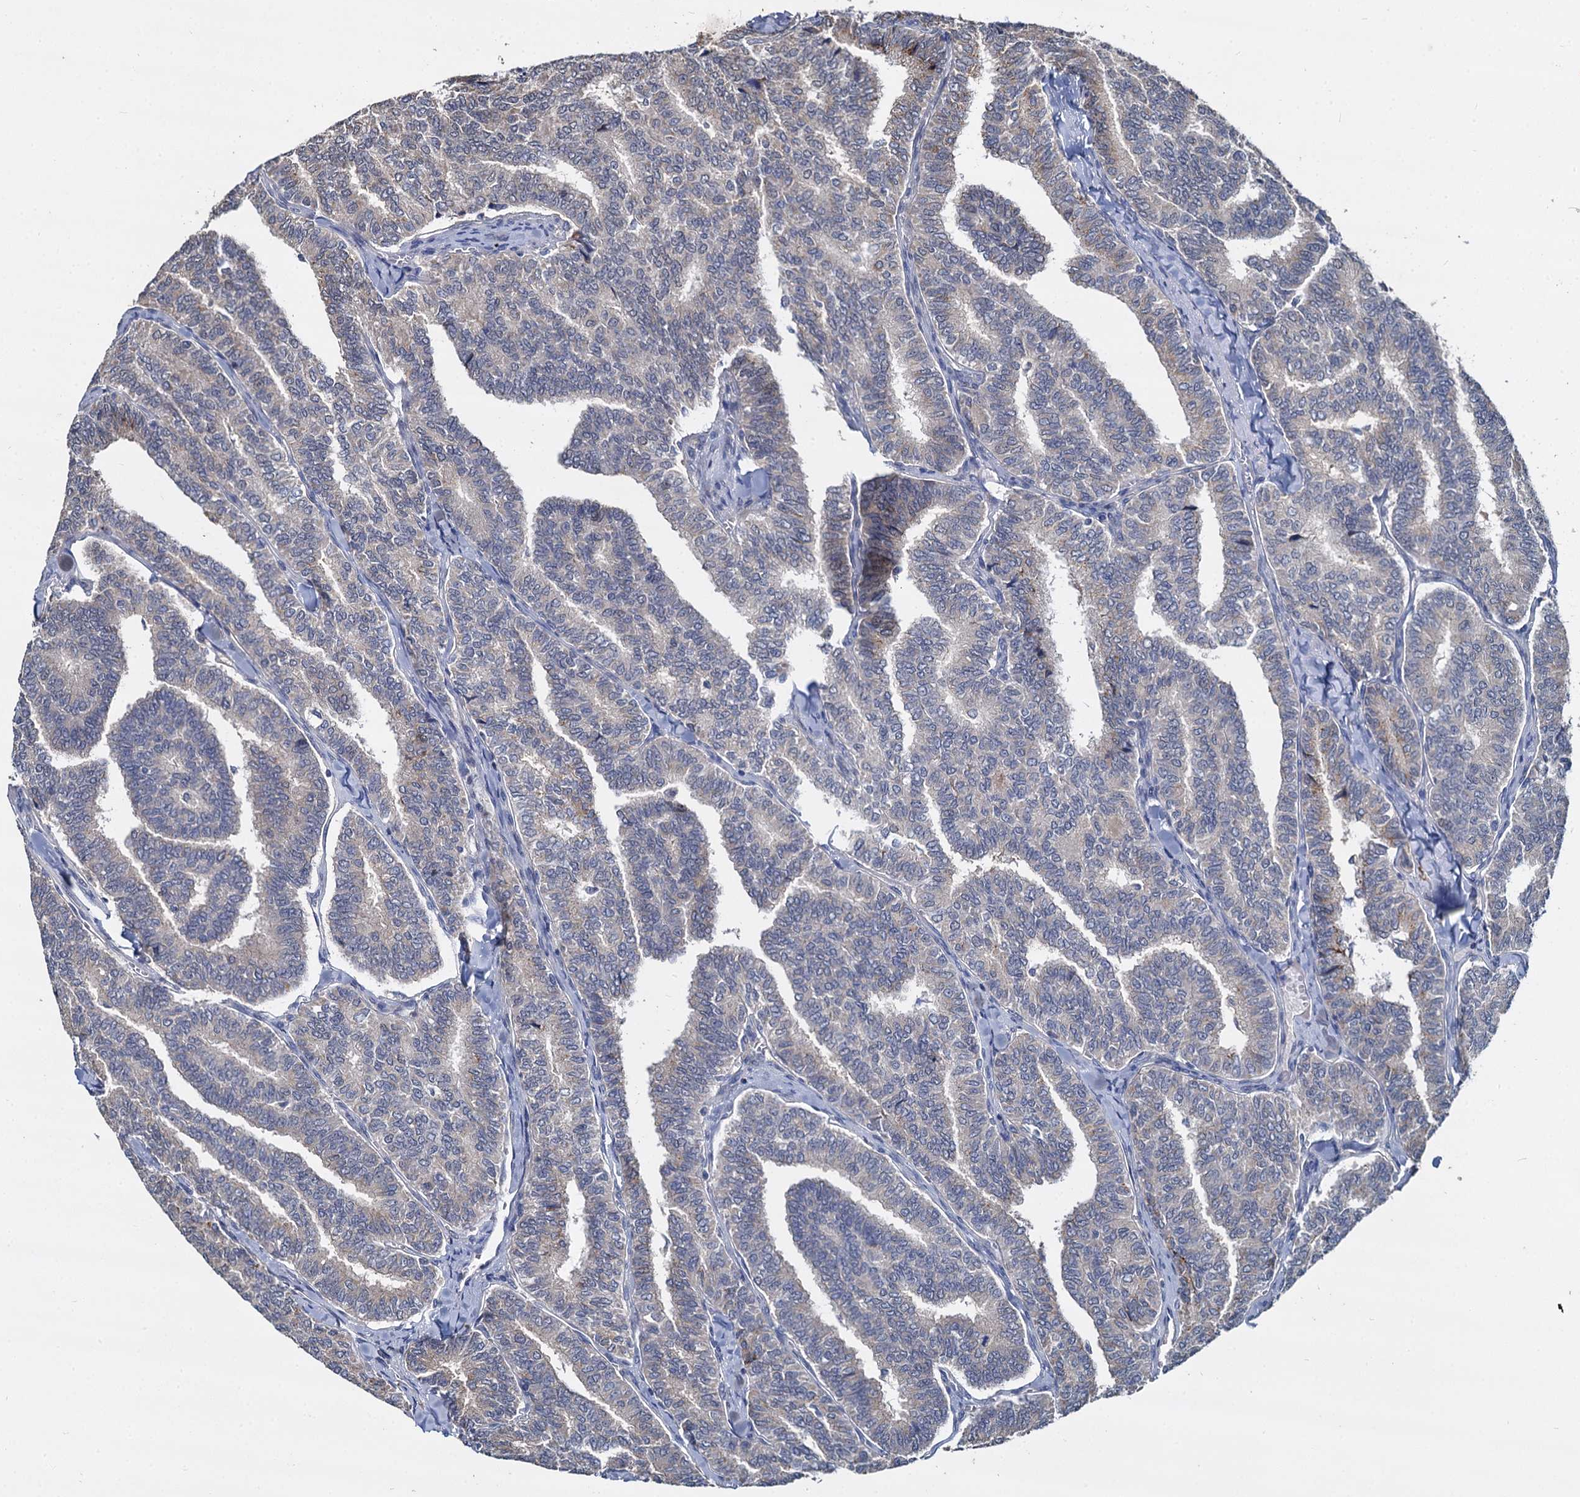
{"staining": {"intensity": "negative", "quantity": "none", "location": "none"}, "tissue": "thyroid cancer", "cell_type": "Tumor cells", "image_type": "cancer", "snomed": [{"axis": "morphology", "description": "Papillary adenocarcinoma, NOS"}, {"axis": "topography", "description": "Thyroid gland"}], "caption": "The micrograph displays no staining of tumor cells in thyroid cancer (papillary adenocarcinoma).", "gene": "CCDC184", "patient": {"sex": "female", "age": 35}}